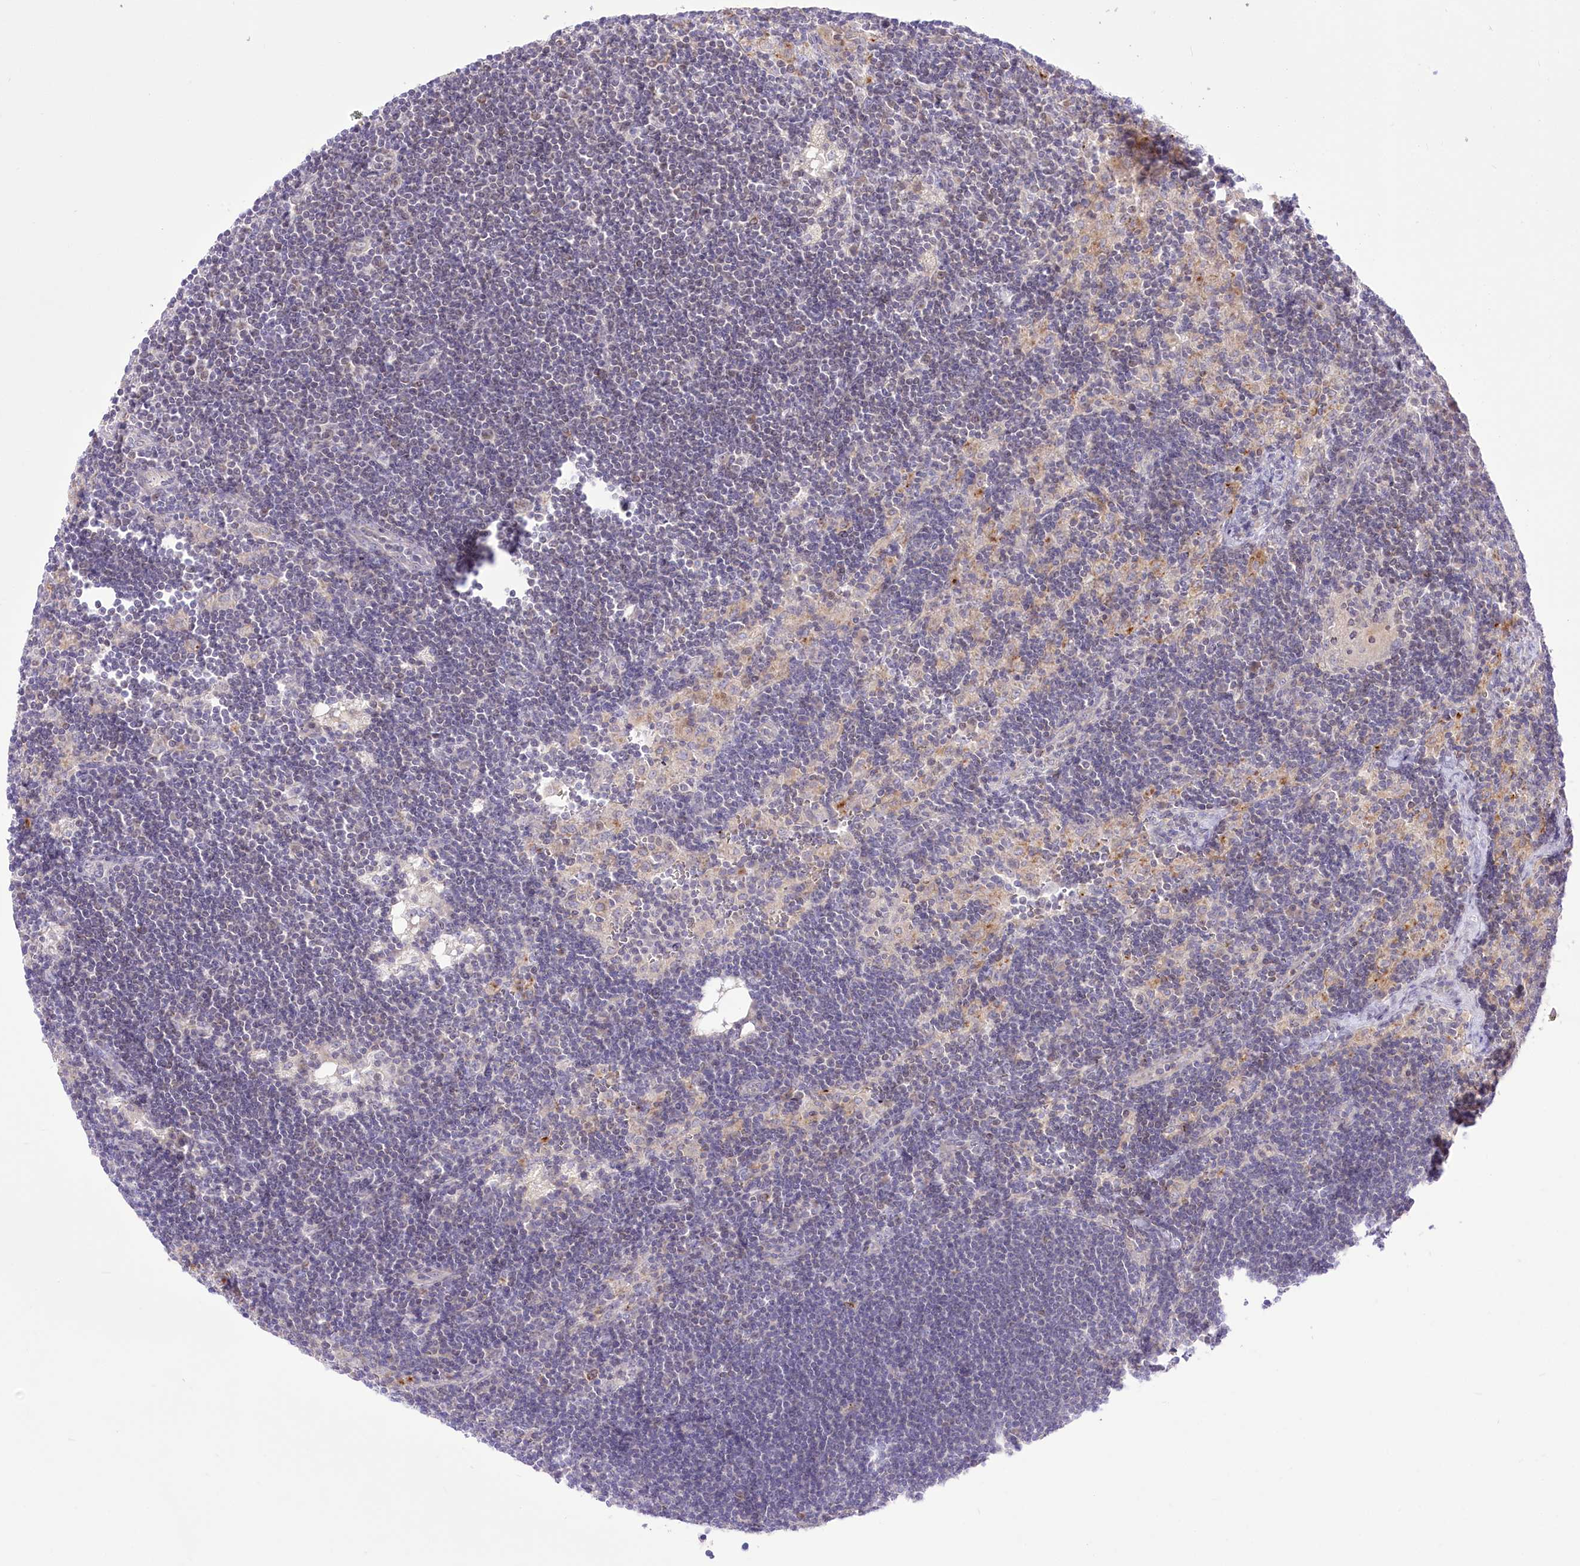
{"staining": {"intensity": "negative", "quantity": "none", "location": "none"}, "tissue": "lymph node", "cell_type": "Germinal center cells", "image_type": "normal", "snomed": [{"axis": "morphology", "description": "Normal tissue, NOS"}, {"axis": "topography", "description": "Lymph node"}], "caption": "Human lymph node stained for a protein using immunohistochemistry reveals no expression in germinal center cells.", "gene": "HELT", "patient": {"sex": "male", "age": 24}}